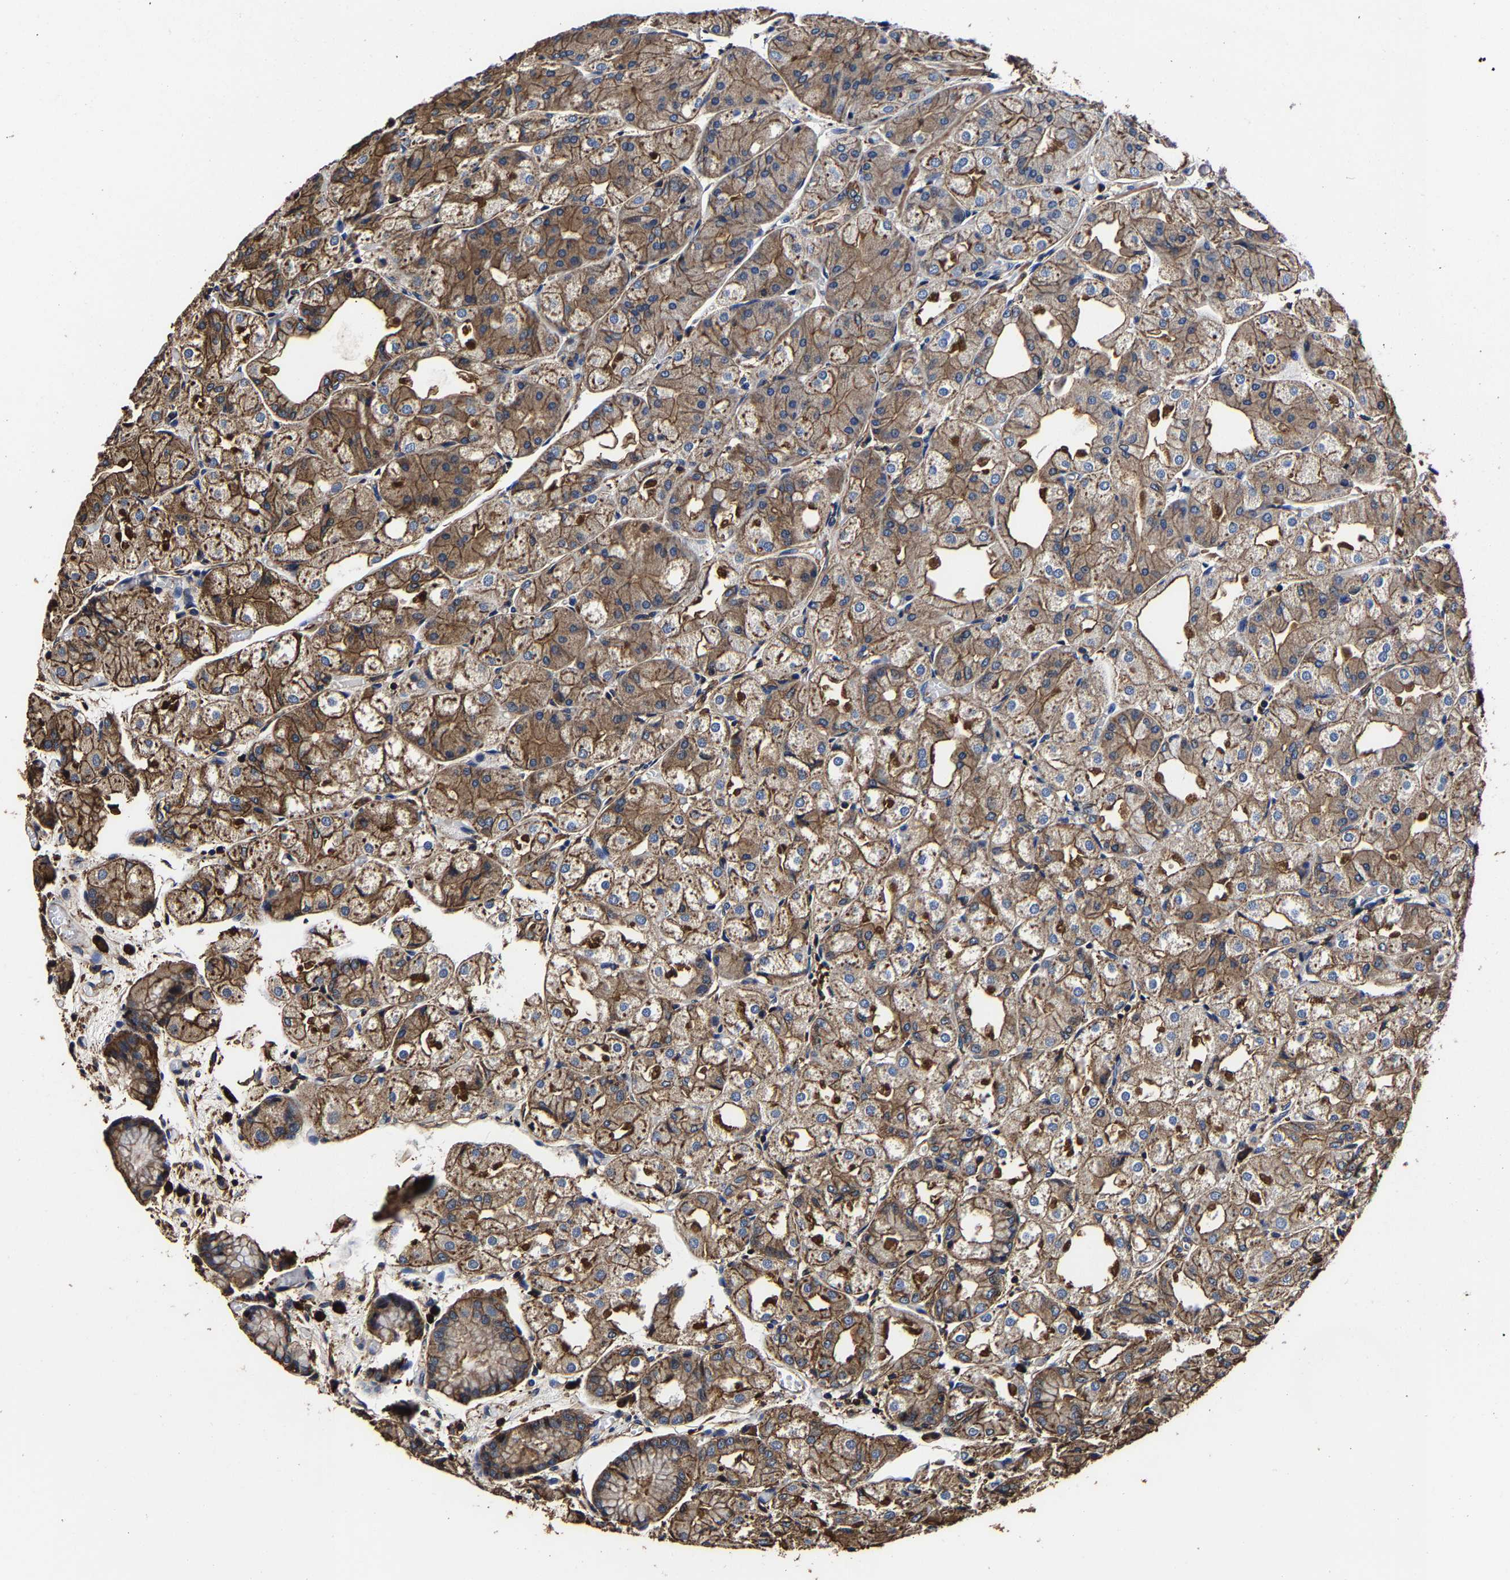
{"staining": {"intensity": "moderate", "quantity": ">75%", "location": "cytoplasmic/membranous"}, "tissue": "stomach", "cell_type": "Glandular cells", "image_type": "normal", "snomed": [{"axis": "morphology", "description": "Normal tissue, NOS"}, {"axis": "topography", "description": "Stomach, upper"}], "caption": "Immunohistochemical staining of unremarkable human stomach shows moderate cytoplasmic/membranous protein expression in approximately >75% of glandular cells. The staining is performed using DAB (3,3'-diaminobenzidine) brown chromogen to label protein expression. The nuclei are counter-stained blue using hematoxylin.", "gene": "SSH3", "patient": {"sex": "male", "age": 72}}